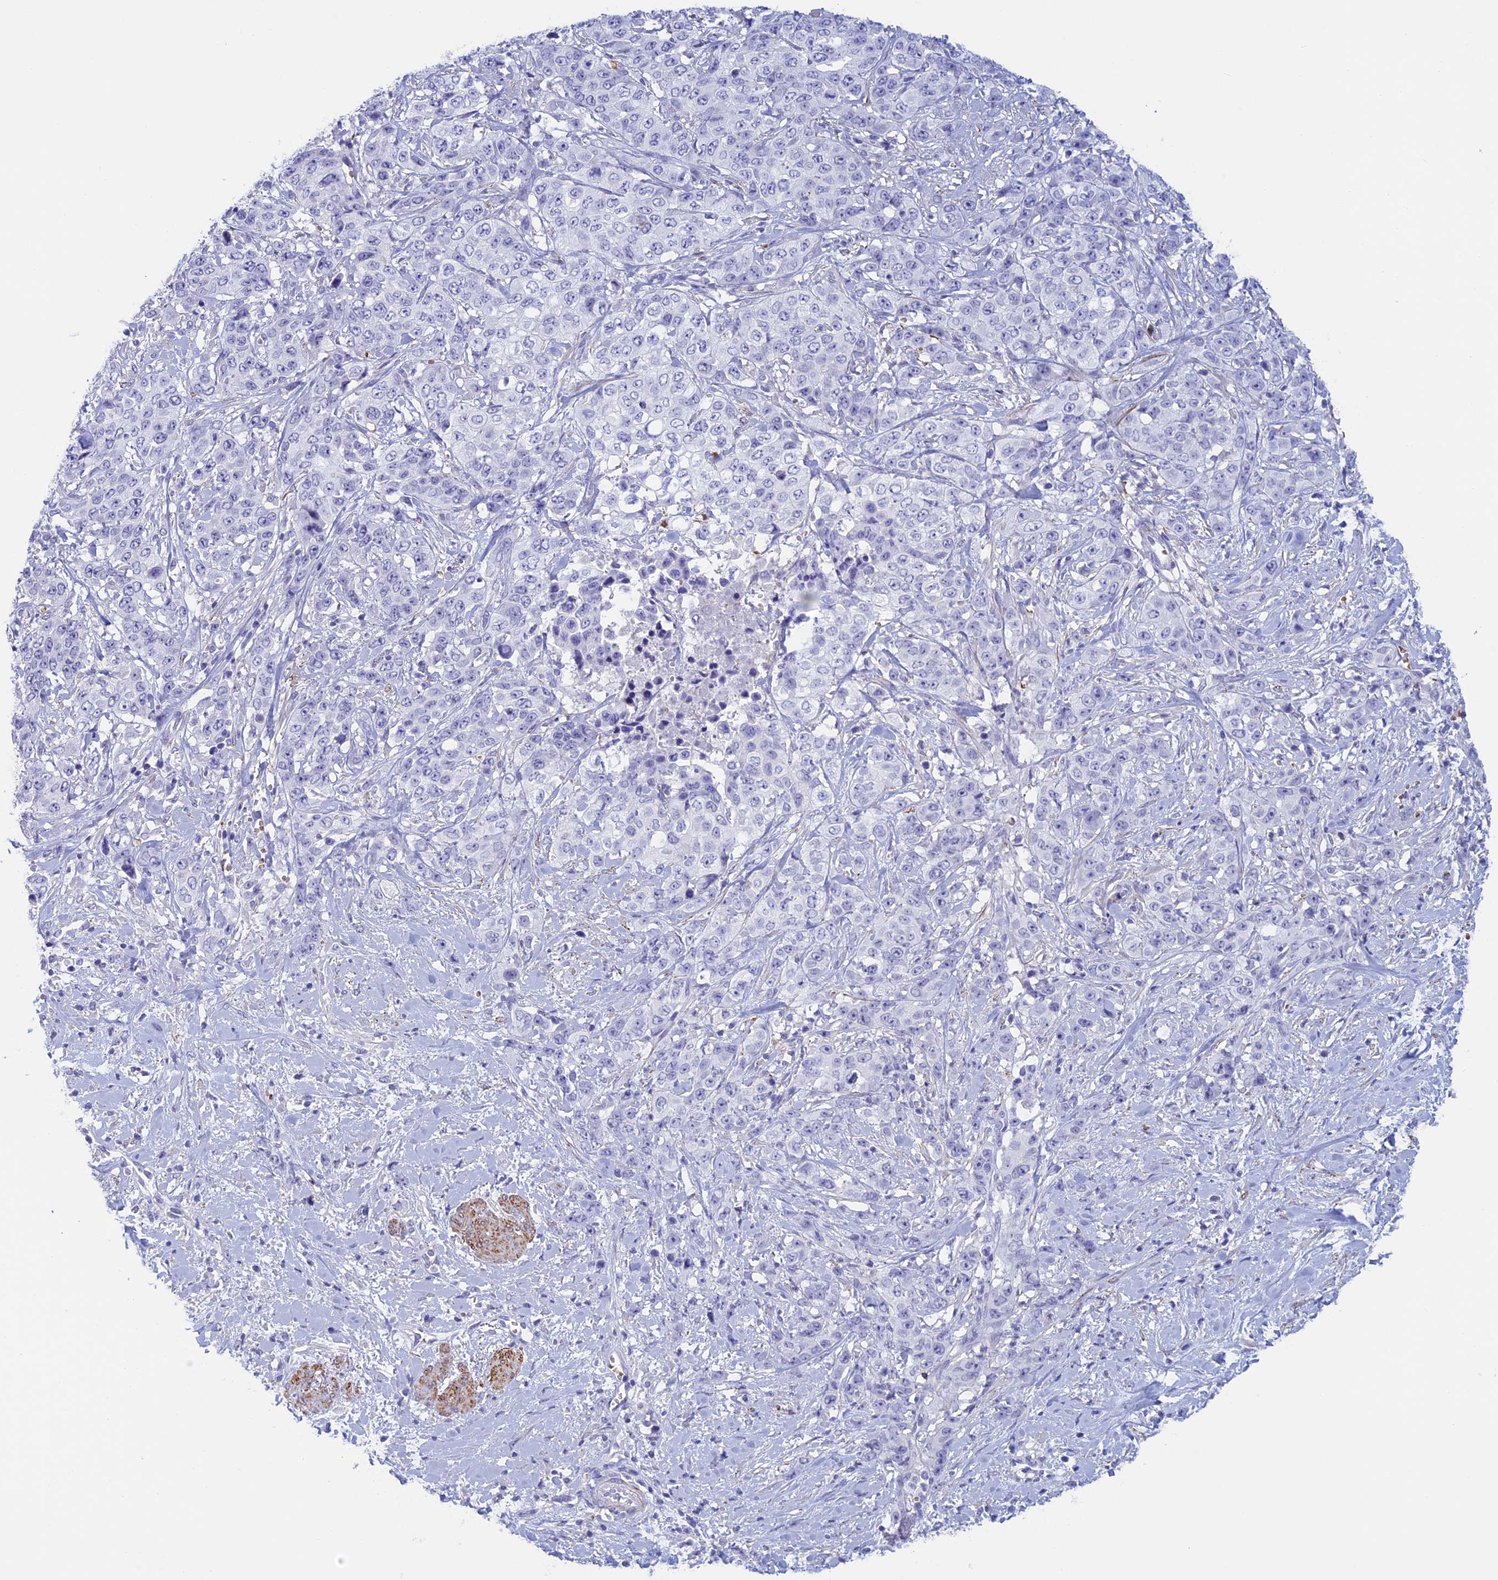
{"staining": {"intensity": "negative", "quantity": "none", "location": "none"}, "tissue": "stomach cancer", "cell_type": "Tumor cells", "image_type": "cancer", "snomed": [{"axis": "morphology", "description": "Adenocarcinoma, NOS"}, {"axis": "topography", "description": "Stomach, upper"}], "caption": "A high-resolution image shows immunohistochemistry (IHC) staining of stomach cancer, which shows no significant expression in tumor cells.", "gene": "GAPDHS", "patient": {"sex": "male", "age": 62}}